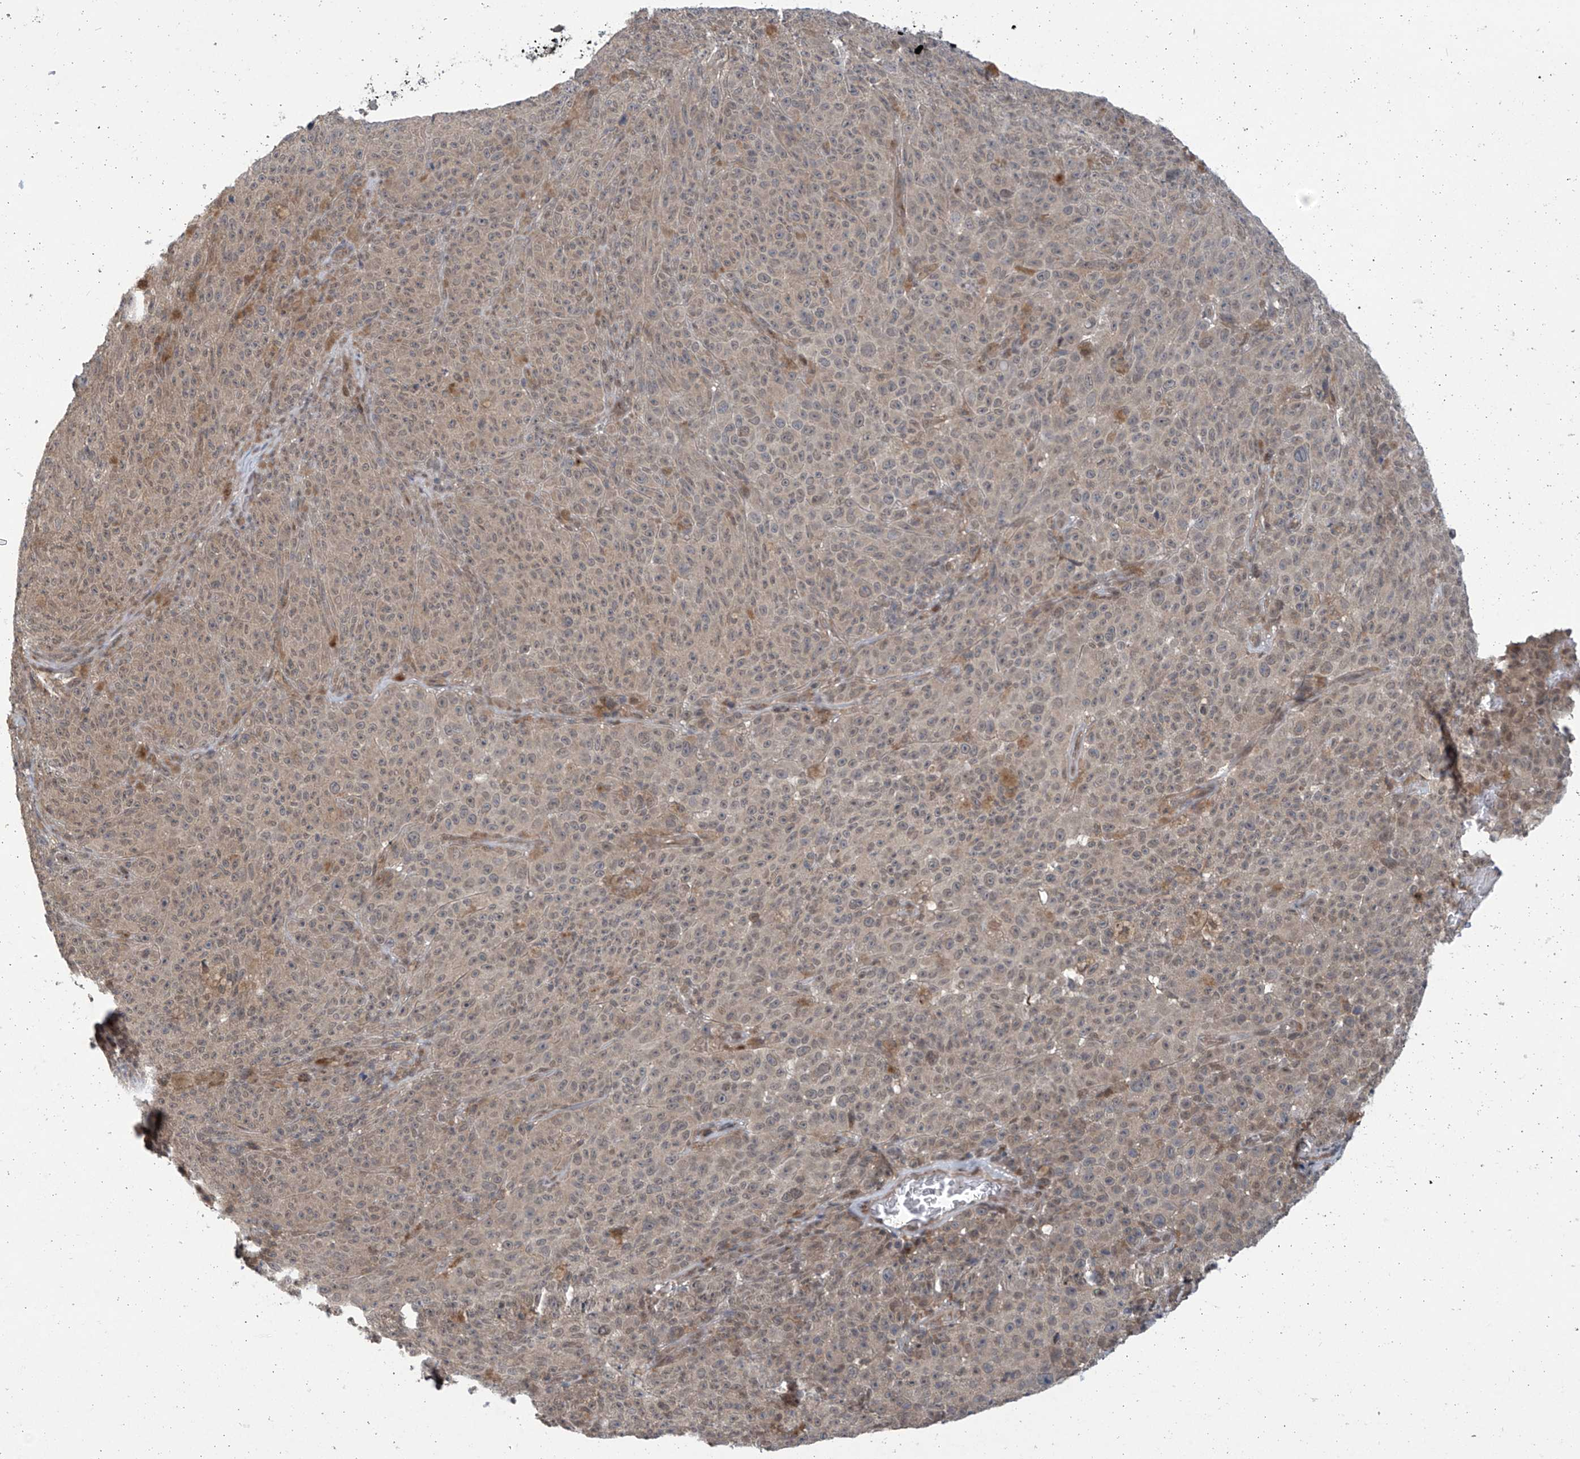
{"staining": {"intensity": "weak", "quantity": ">75%", "location": "cytoplasmic/membranous"}, "tissue": "melanoma", "cell_type": "Tumor cells", "image_type": "cancer", "snomed": [{"axis": "morphology", "description": "Malignant melanoma, NOS"}, {"axis": "topography", "description": "Skin"}], "caption": "Brown immunohistochemical staining in malignant melanoma shows weak cytoplasmic/membranous staining in about >75% of tumor cells.", "gene": "ABHD13", "patient": {"sex": "female", "age": 82}}